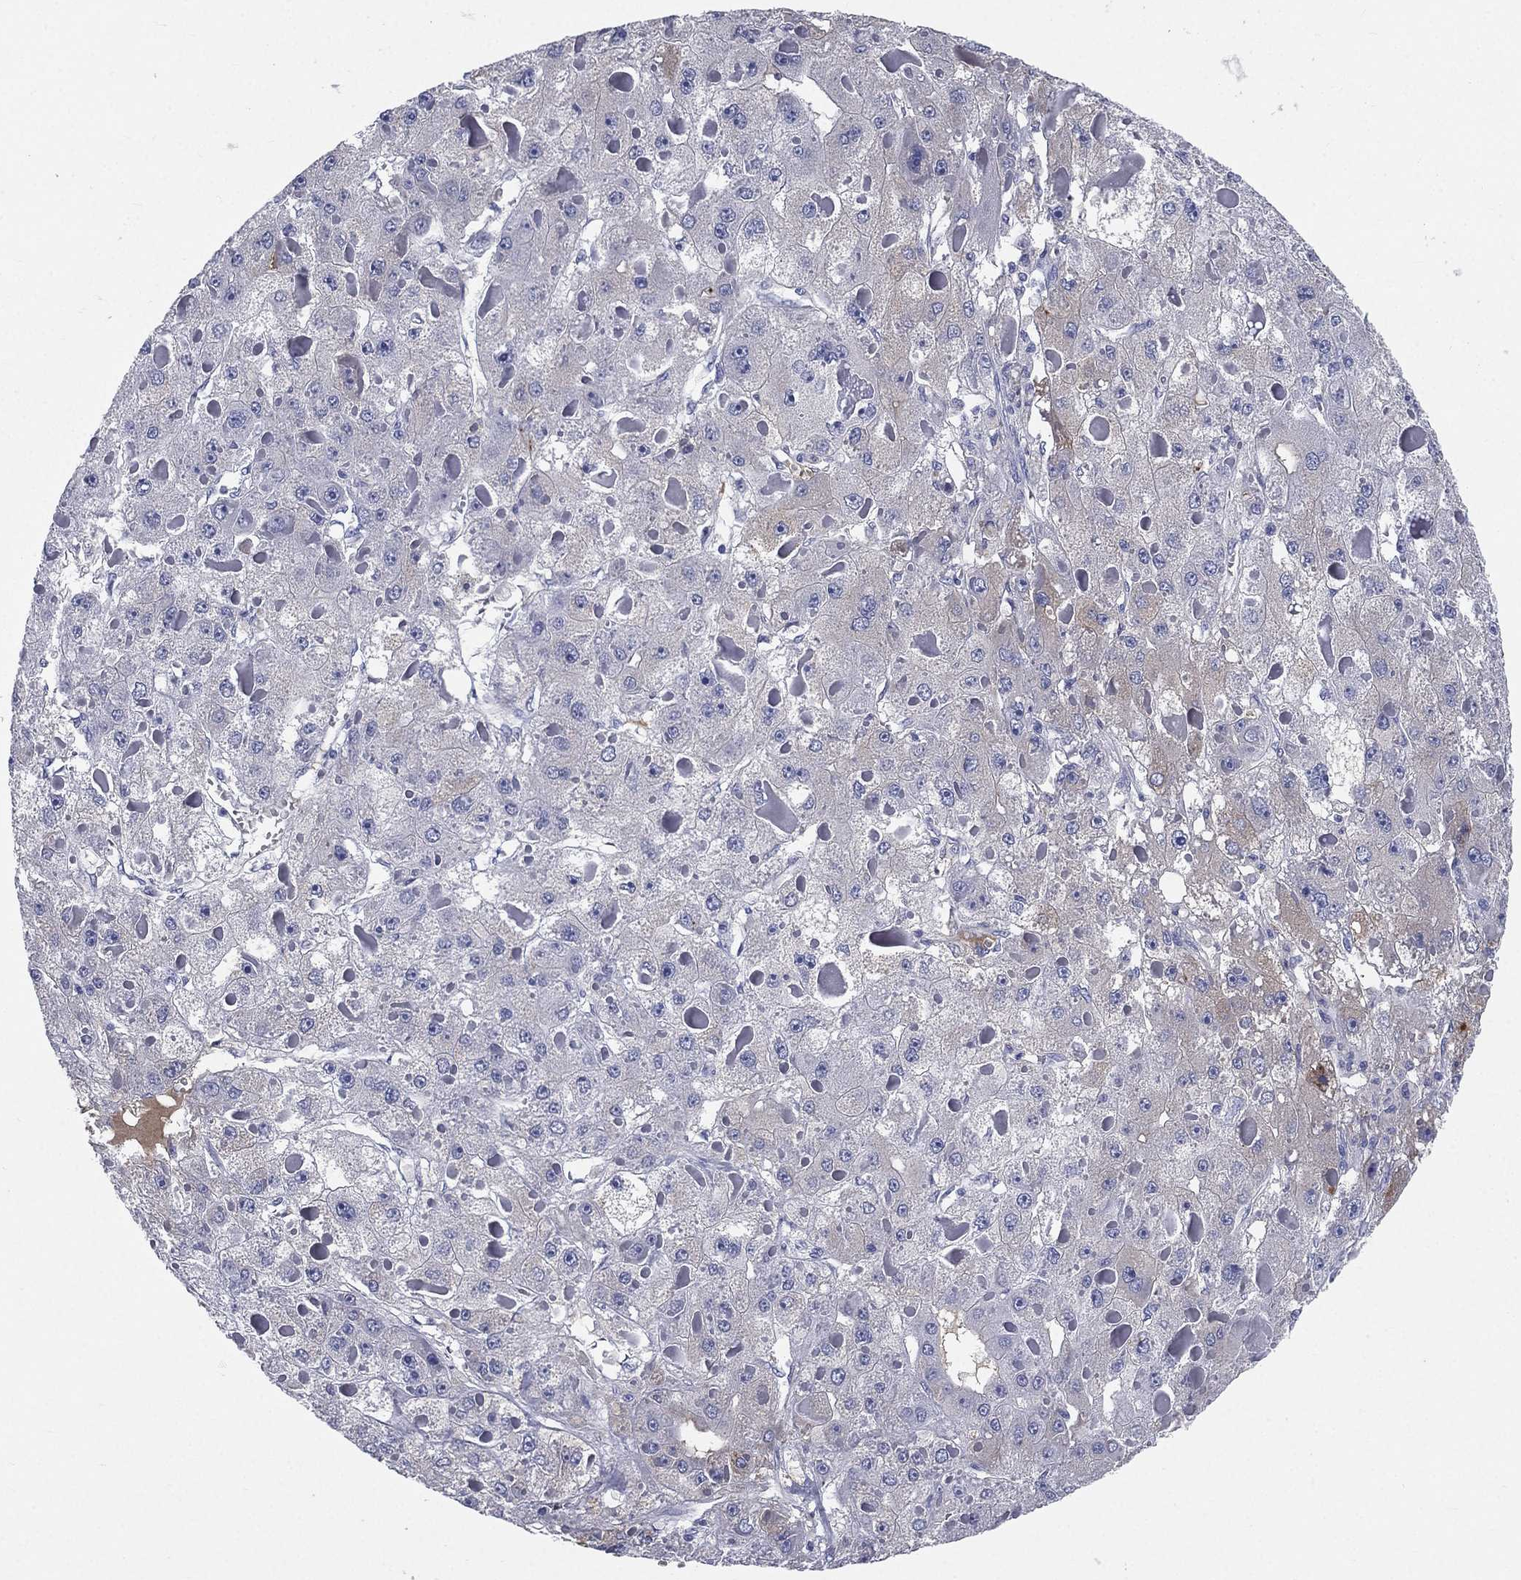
{"staining": {"intensity": "negative", "quantity": "none", "location": "none"}, "tissue": "liver cancer", "cell_type": "Tumor cells", "image_type": "cancer", "snomed": [{"axis": "morphology", "description": "Carcinoma, Hepatocellular, NOS"}, {"axis": "topography", "description": "Liver"}], "caption": "The immunohistochemistry (IHC) photomicrograph has no significant staining in tumor cells of hepatocellular carcinoma (liver) tissue.", "gene": "HP", "patient": {"sex": "female", "age": 73}}